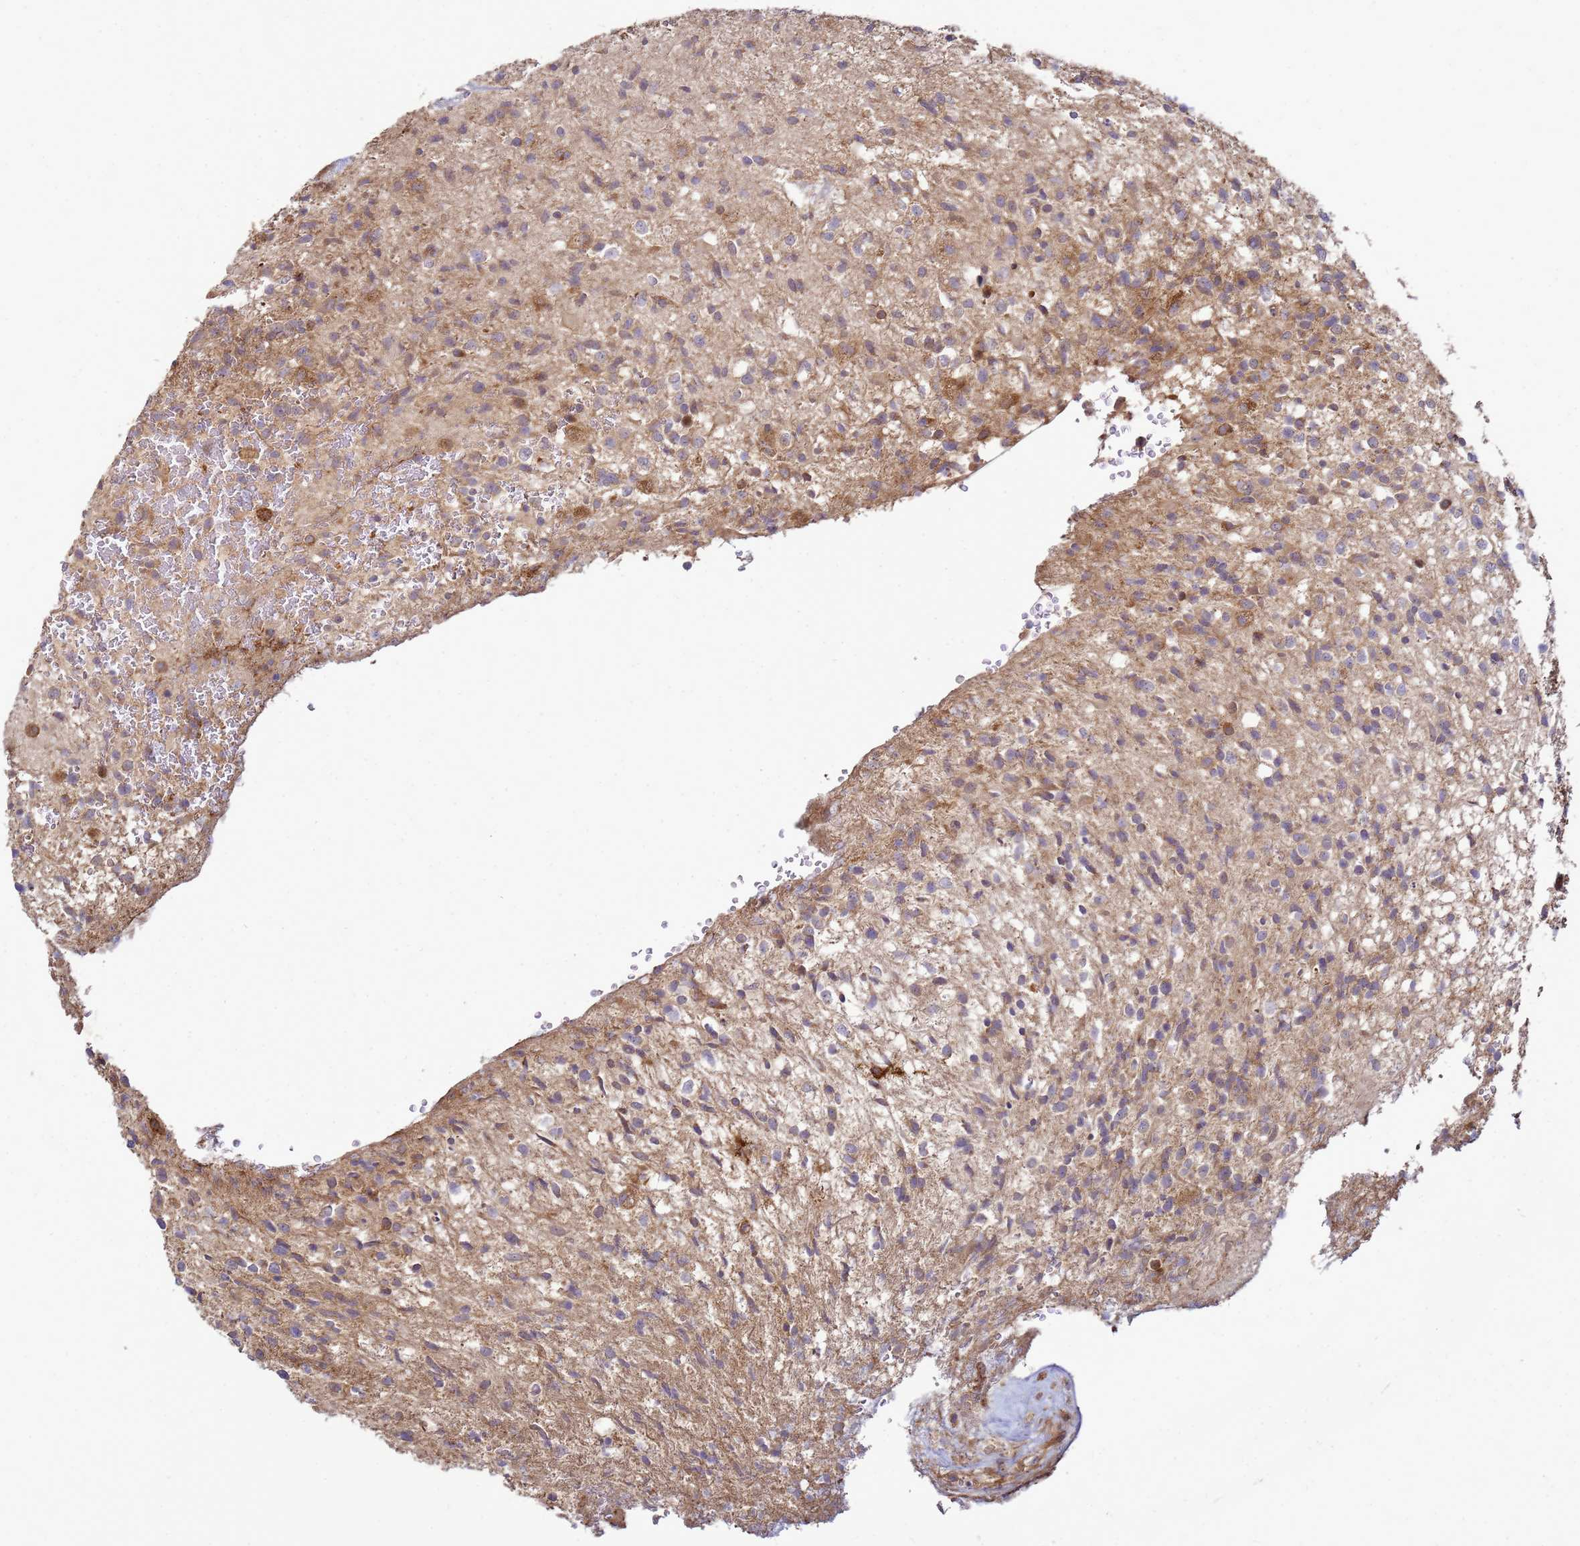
{"staining": {"intensity": "weak", "quantity": "25%-75%", "location": "cytoplasmic/membranous"}, "tissue": "glioma", "cell_type": "Tumor cells", "image_type": "cancer", "snomed": [{"axis": "morphology", "description": "Glioma, malignant, High grade"}, {"axis": "topography", "description": "Brain"}], "caption": "A high-resolution image shows IHC staining of glioma, which exhibits weak cytoplasmic/membranous staining in about 25%-75% of tumor cells. (DAB IHC with brightfield microscopy, high magnification).", "gene": "CNOT1", "patient": {"sex": "male", "age": 56}}